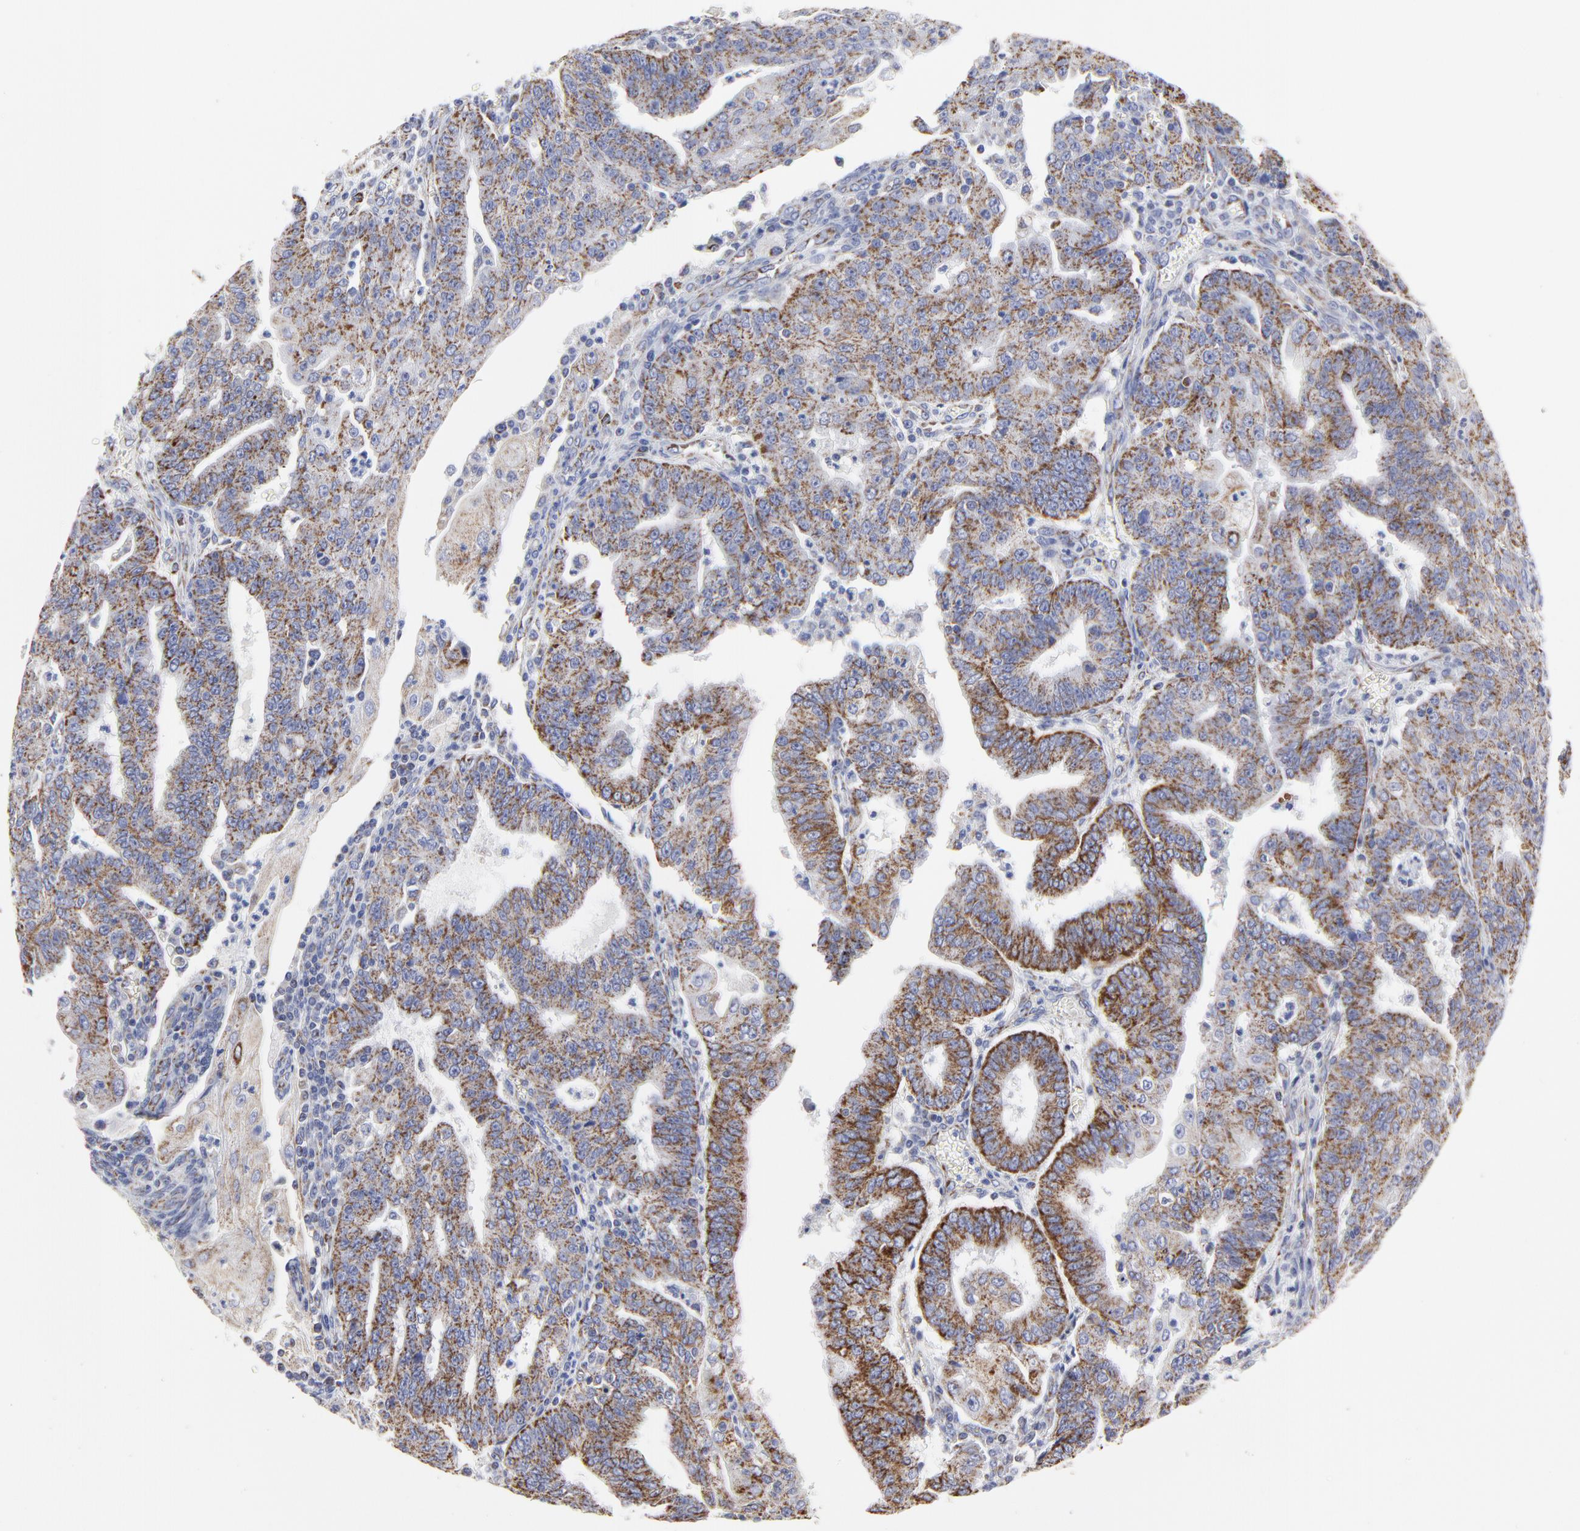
{"staining": {"intensity": "moderate", "quantity": "25%-75%", "location": "cytoplasmic/membranous"}, "tissue": "endometrial cancer", "cell_type": "Tumor cells", "image_type": "cancer", "snomed": [{"axis": "morphology", "description": "Adenocarcinoma, NOS"}, {"axis": "topography", "description": "Endometrium"}], "caption": "Endometrial cancer (adenocarcinoma) stained with a protein marker shows moderate staining in tumor cells.", "gene": "PINK1", "patient": {"sex": "female", "age": 56}}